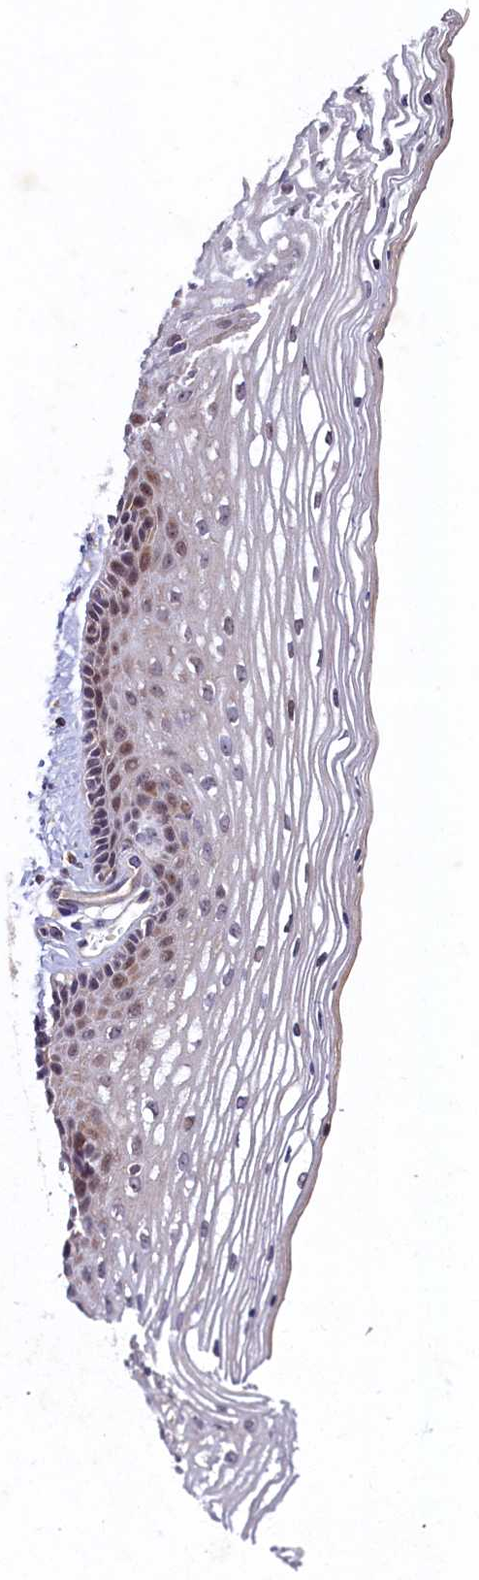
{"staining": {"intensity": "moderate", "quantity": "<25%", "location": "cytoplasmic/membranous,nuclear"}, "tissue": "vagina", "cell_type": "Squamous epithelial cells", "image_type": "normal", "snomed": [{"axis": "morphology", "description": "Normal tissue, NOS"}, {"axis": "topography", "description": "Vagina"}], "caption": "Vagina stained for a protein shows moderate cytoplasmic/membranous,nuclear positivity in squamous epithelial cells. The staining is performed using DAB brown chromogen to label protein expression. The nuclei are counter-stained blue using hematoxylin.", "gene": "LATS2", "patient": {"sex": "female", "age": 46}}